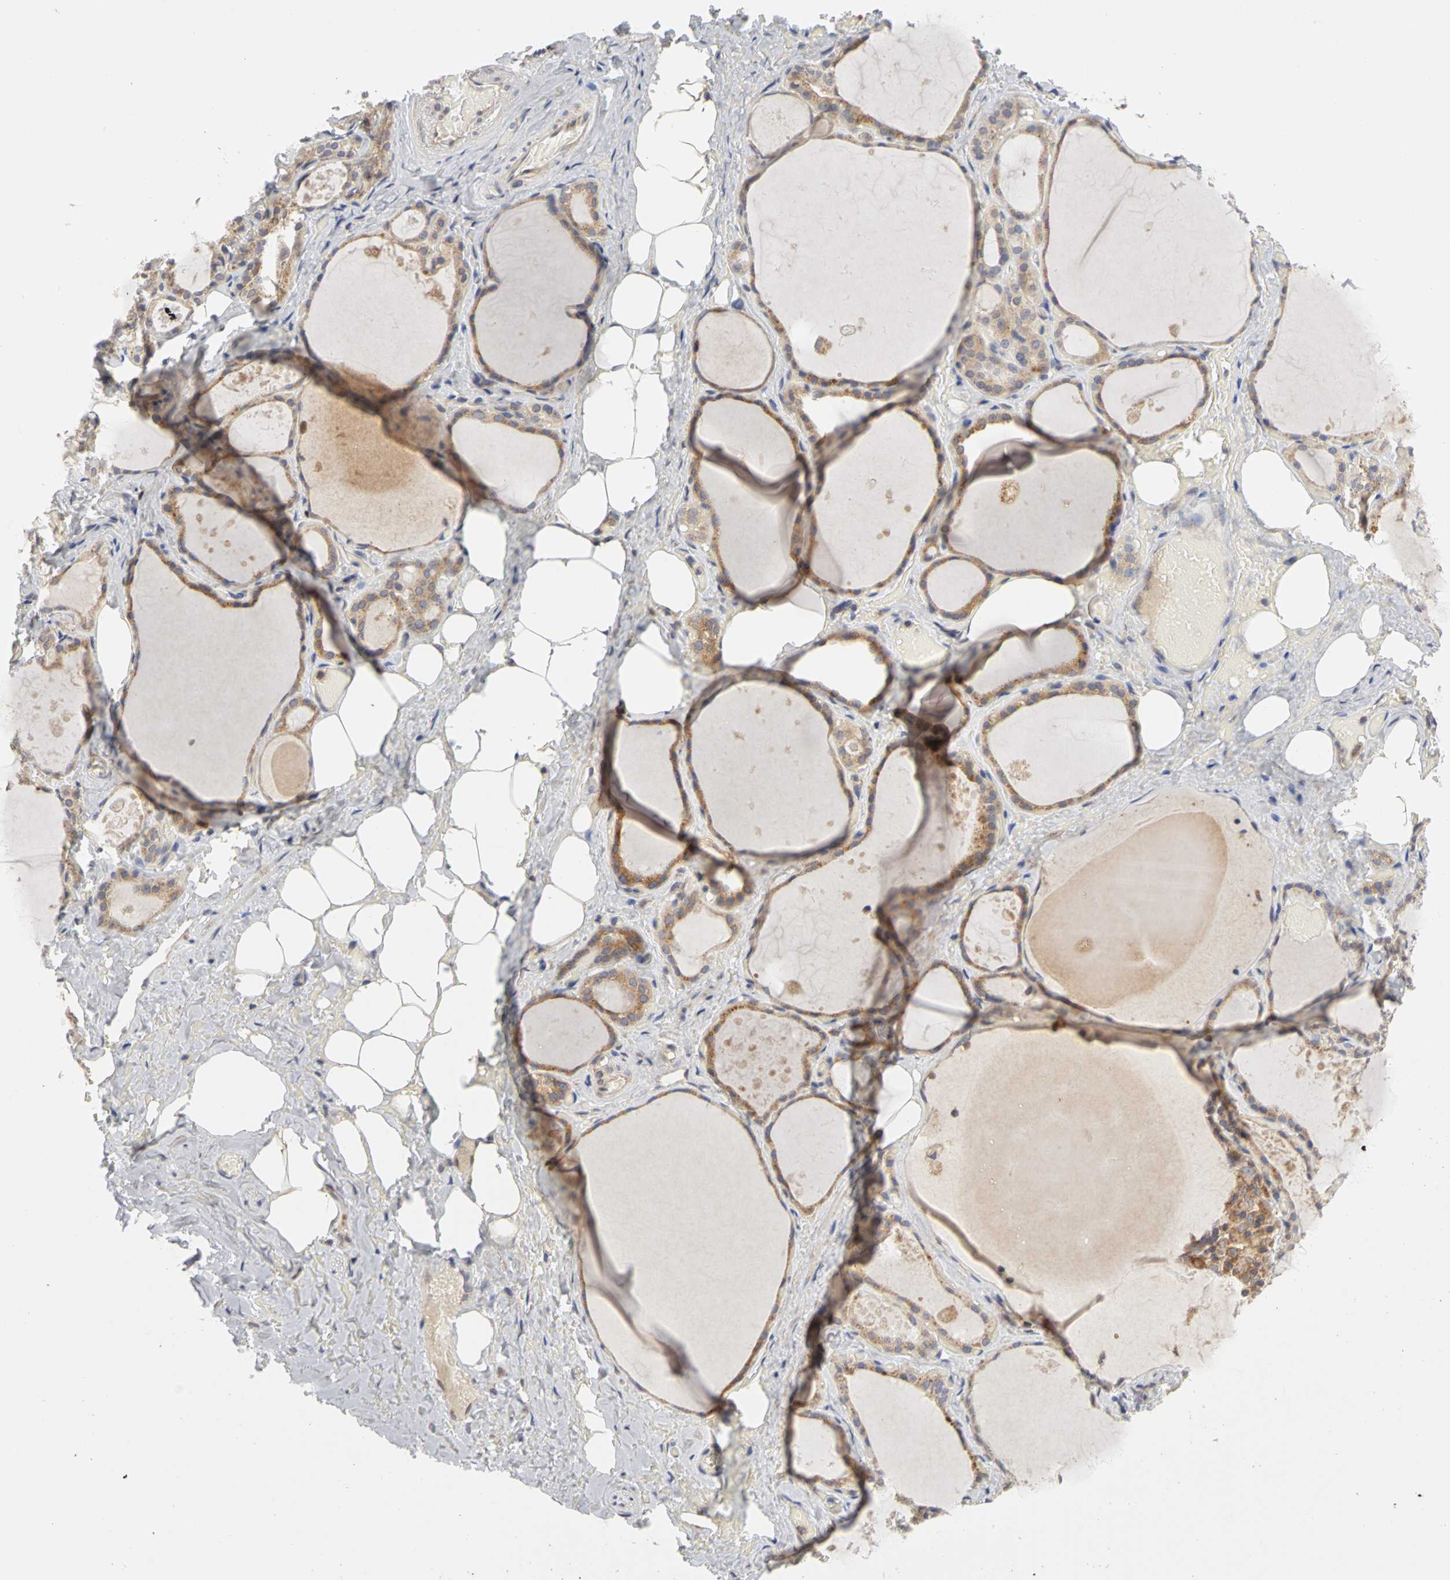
{"staining": {"intensity": "moderate", "quantity": ">75%", "location": "cytoplasmic/membranous"}, "tissue": "thyroid gland", "cell_type": "Glandular cells", "image_type": "normal", "snomed": [{"axis": "morphology", "description": "Normal tissue, NOS"}, {"axis": "topography", "description": "Thyroid gland"}], "caption": "Immunohistochemistry of benign human thyroid gland reveals medium levels of moderate cytoplasmic/membranous staining in about >75% of glandular cells.", "gene": "IRAK1", "patient": {"sex": "male", "age": 61}}